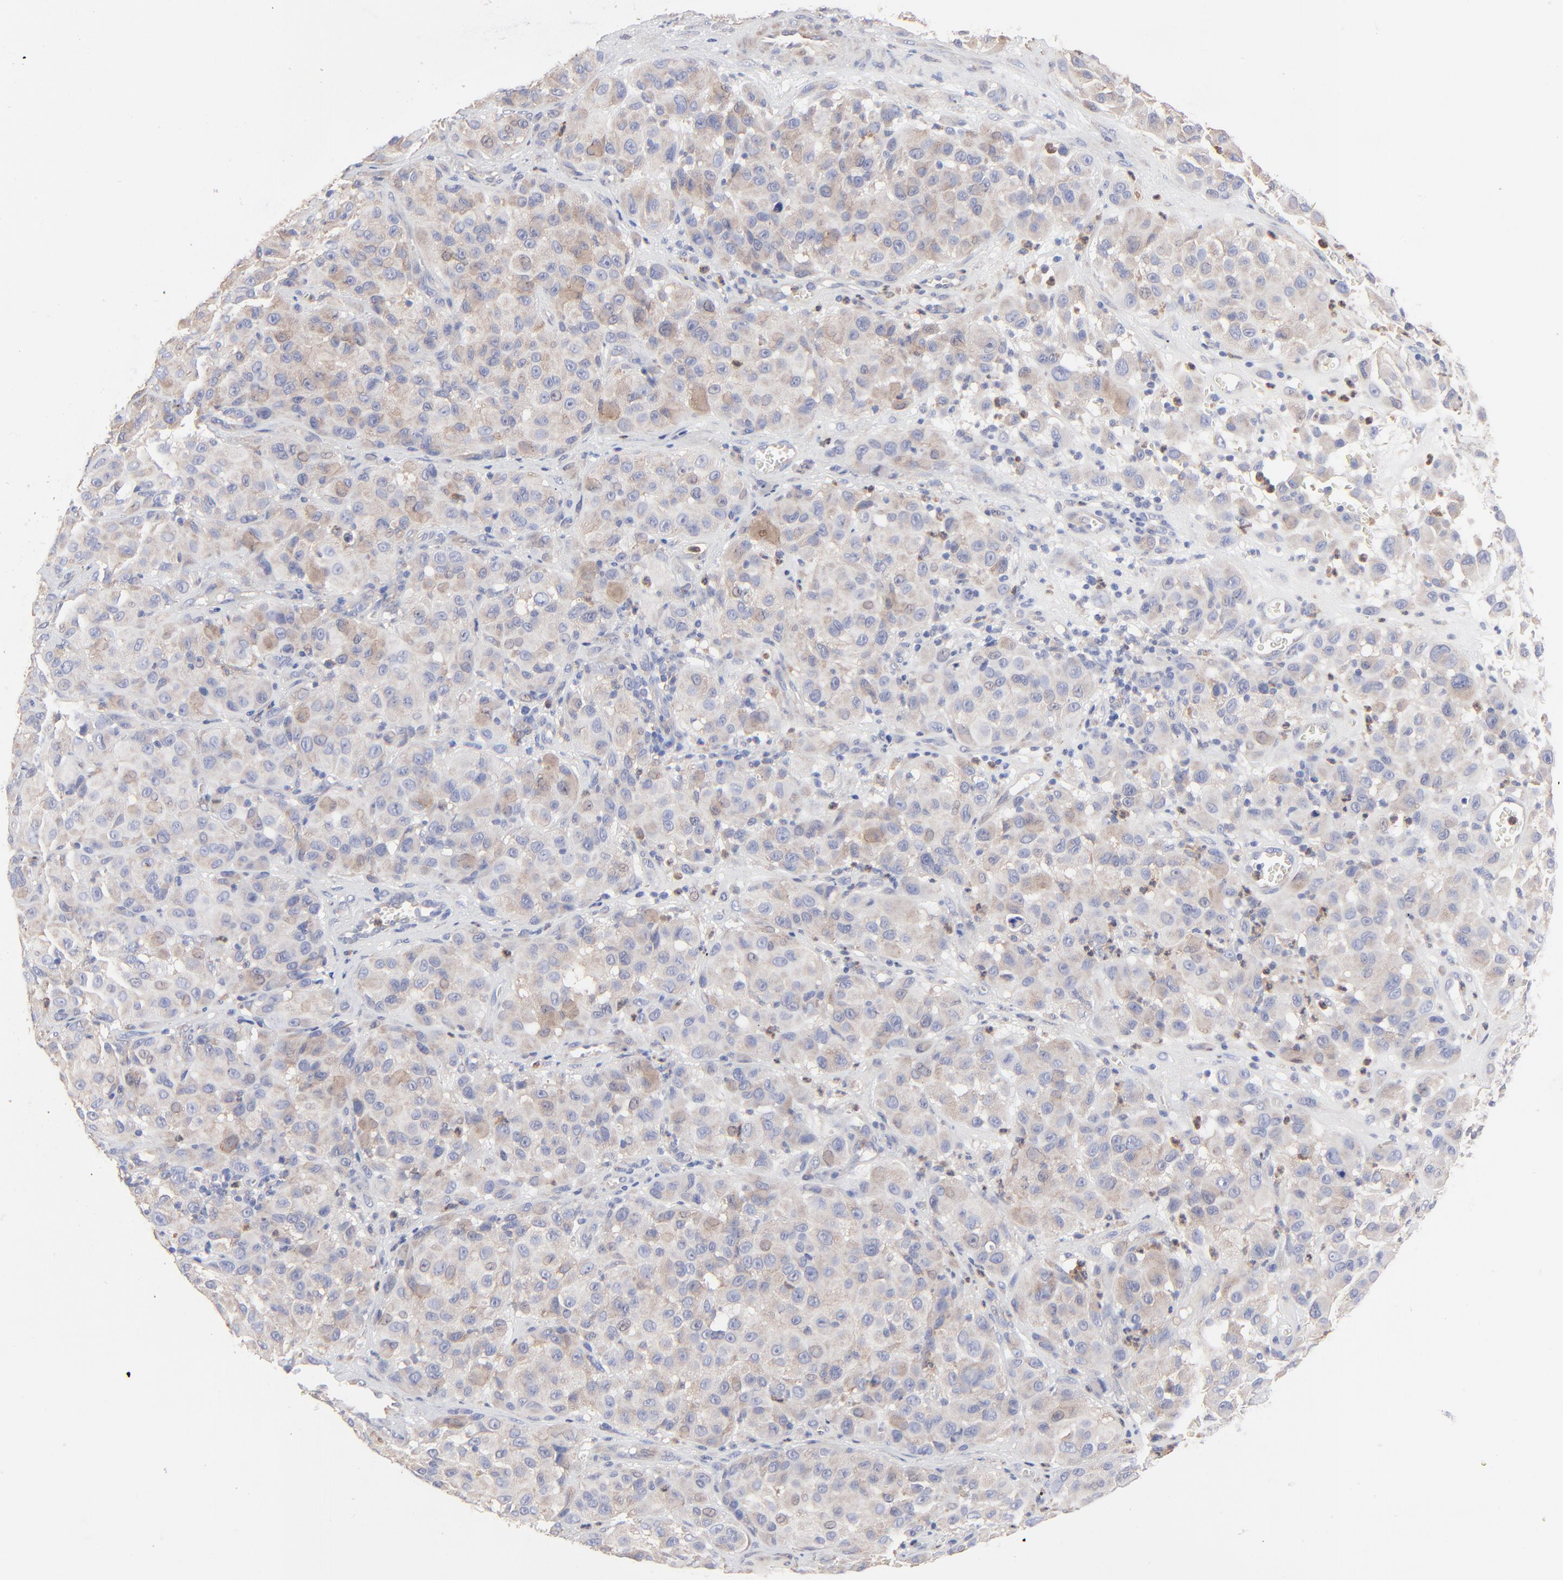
{"staining": {"intensity": "weak", "quantity": "25%-75%", "location": "cytoplasmic/membranous"}, "tissue": "melanoma", "cell_type": "Tumor cells", "image_type": "cancer", "snomed": [{"axis": "morphology", "description": "Malignant melanoma, NOS"}, {"axis": "topography", "description": "Skin"}], "caption": "Melanoma was stained to show a protein in brown. There is low levels of weak cytoplasmic/membranous positivity in approximately 25%-75% of tumor cells.", "gene": "PPFIBP2", "patient": {"sex": "female", "age": 21}}